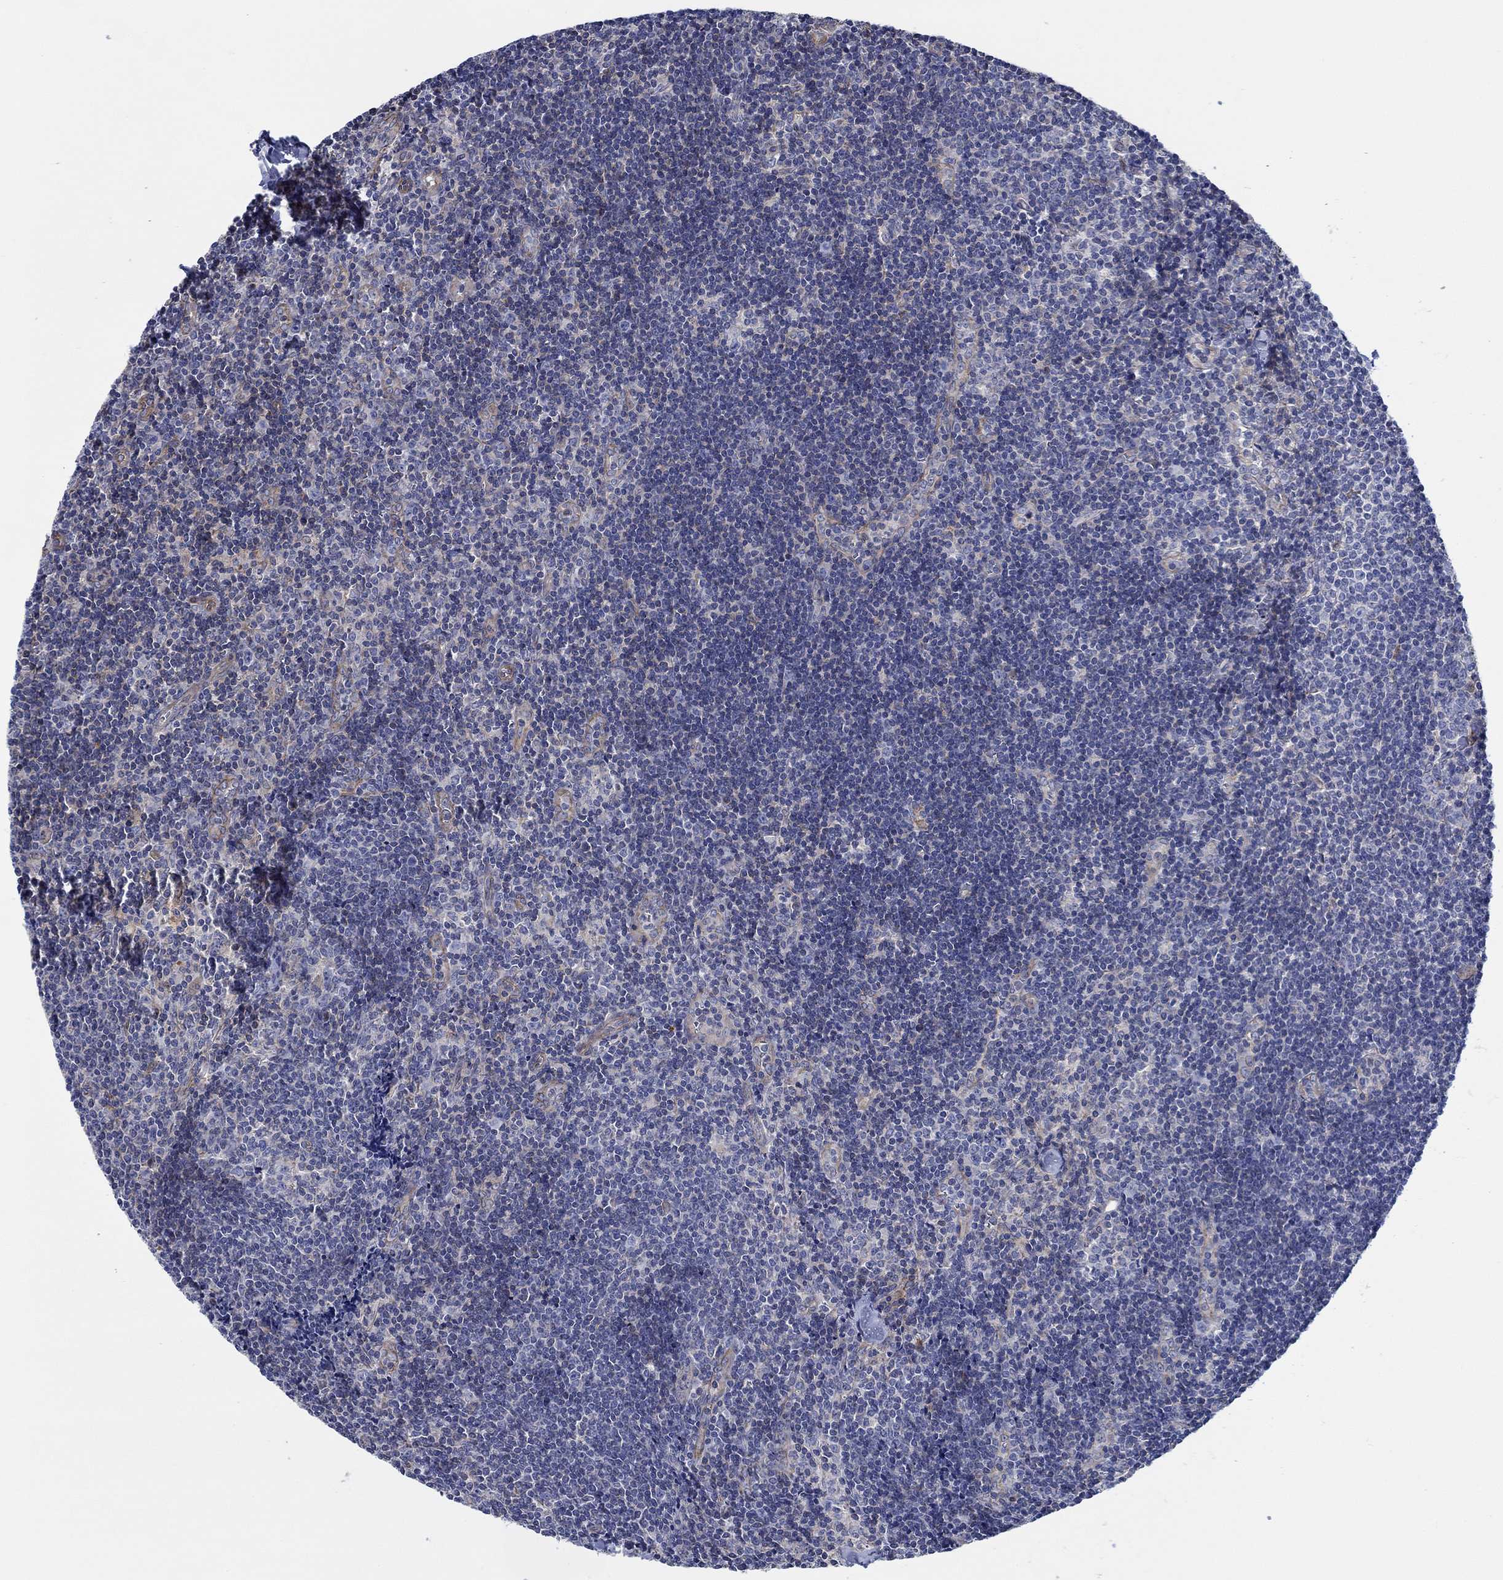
{"staining": {"intensity": "negative", "quantity": "none", "location": "none"}, "tissue": "lymph node", "cell_type": "Germinal center cells", "image_type": "normal", "snomed": [{"axis": "morphology", "description": "Normal tissue, NOS"}, {"axis": "topography", "description": "Lymph node"}], "caption": "High power microscopy image of an IHC histopathology image of unremarkable lymph node, revealing no significant staining in germinal center cells.", "gene": "FMN1", "patient": {"sex": "female", "age": 52}}